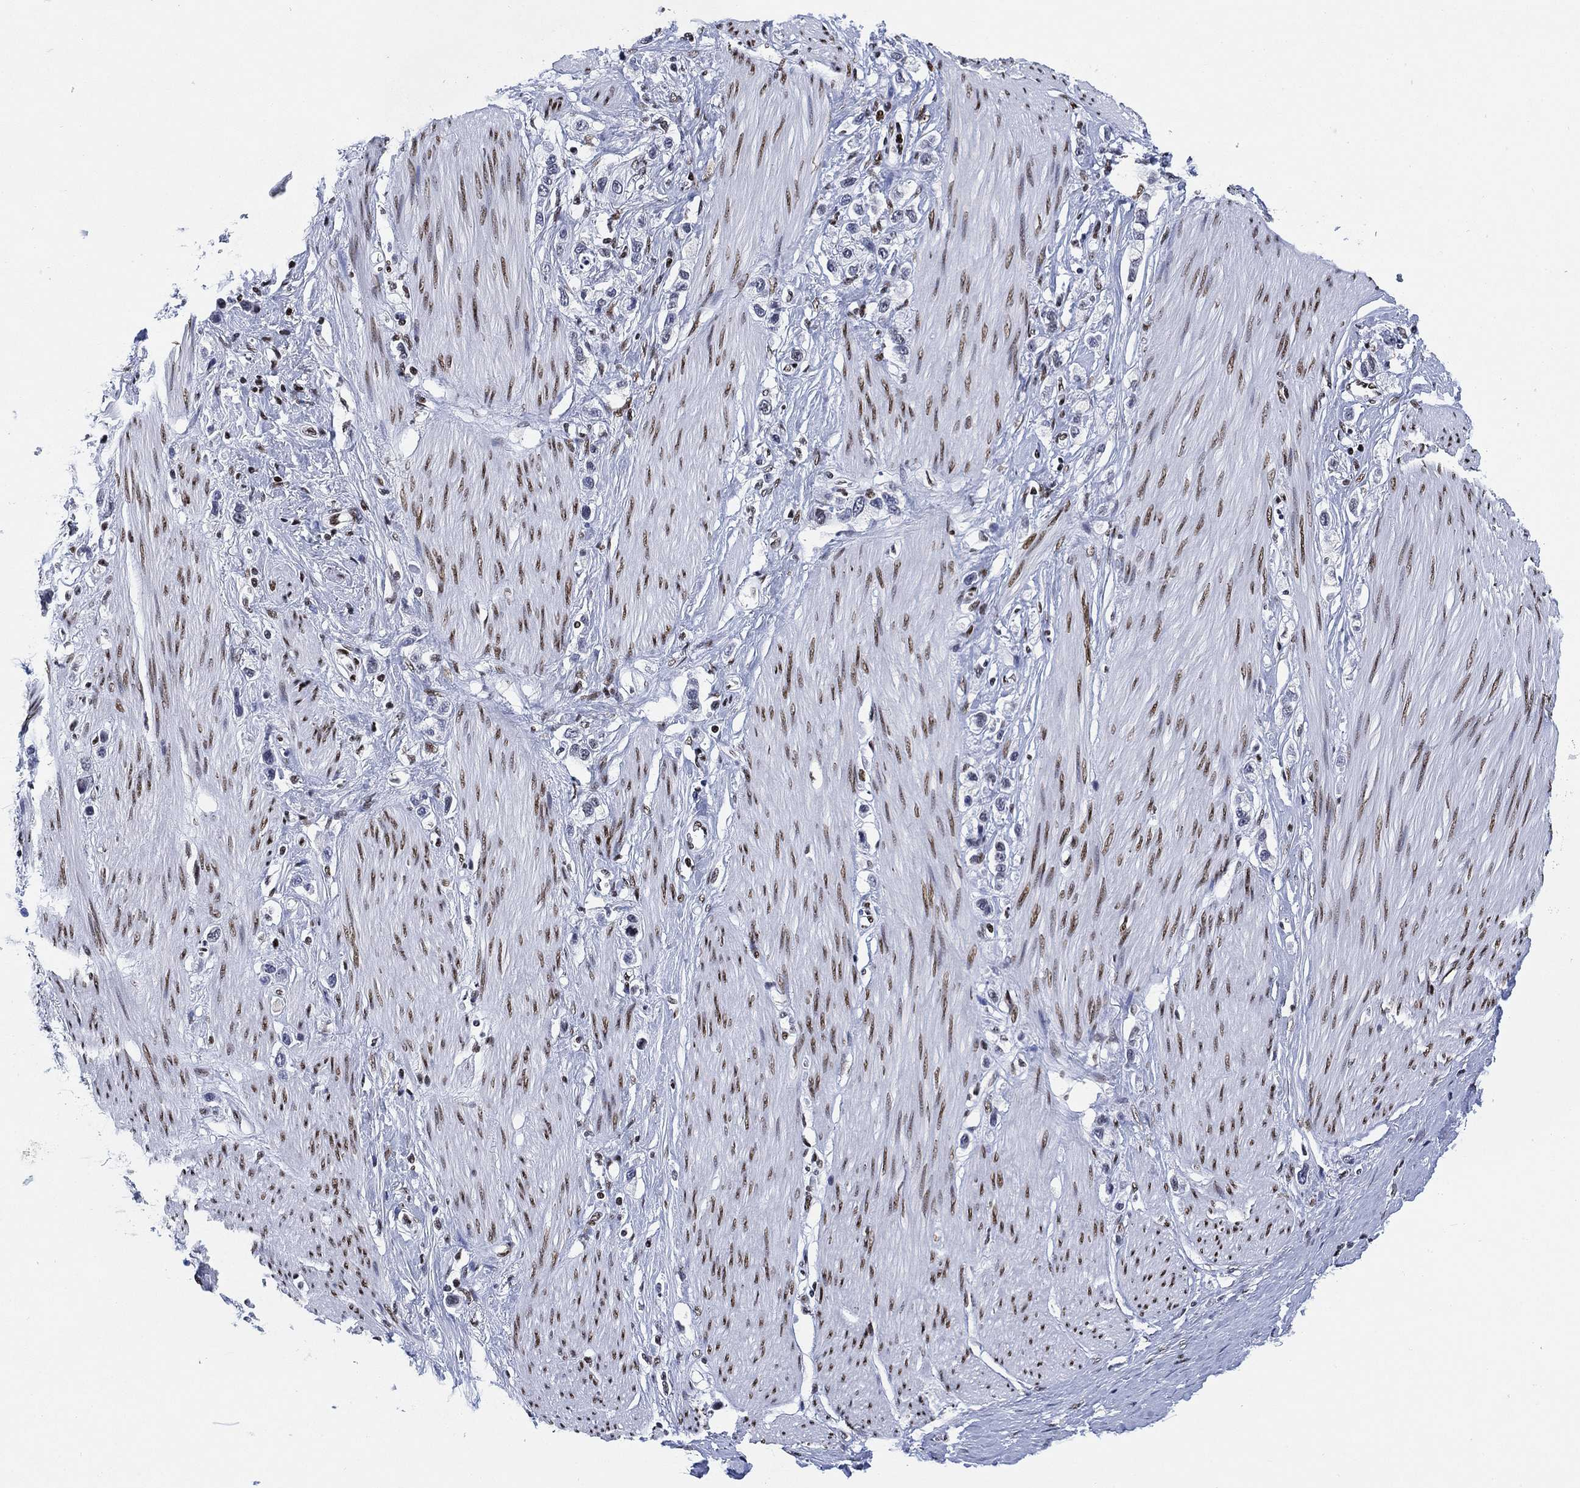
{"staining": {"intensity": "negative", "quantity": "none", "location": "none"}, "tissue": "stomach cancer", "cell_type": "Tumor cells", "image_type": "cancer", "snomed": [{"axis": "morphology", "description": "Normal tissue, NOS"}, {"axis": "morphology", "description": "Adenocarcinoma, NOS"}, {"axis": "morphology", "description": "Adenocarcinoma, High grade"}, {"axis": "topography", "description": "Stomach, upper"}, {"axis": "topography", "description": "Stomach"}], "caption": "Immunohistochemical staining of stomach cancer (adenocarcinoma) displays no significant expression in tumor cells.", "gene": "H1-10", "patient": {"sex": "female", "age": 65}}